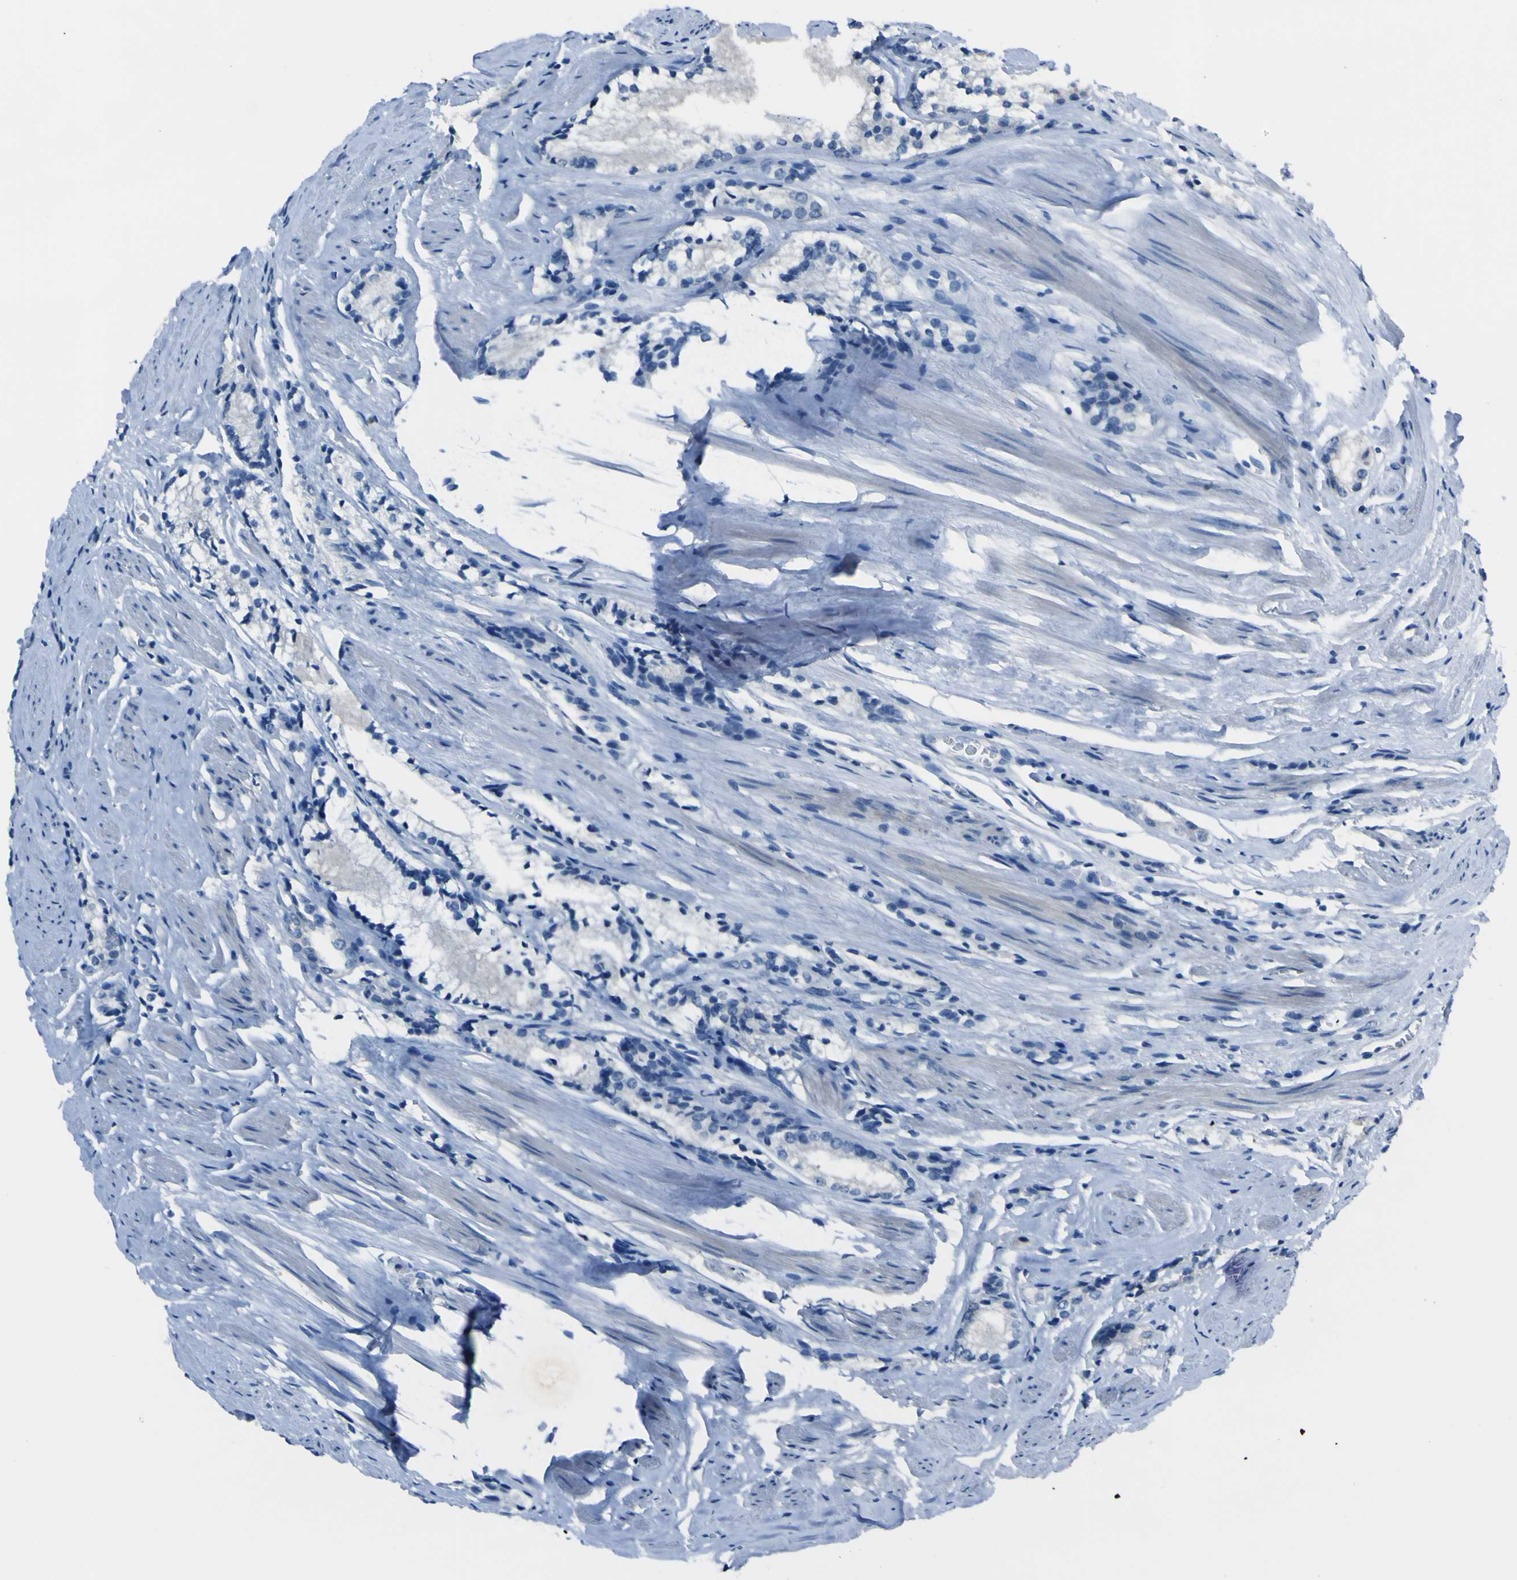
{"staining": {"intensity": "negative", "quantity": "none", "location": "none"}, "tissue": "prostate cancer", "cell_type": "Tumor cells", "image_type": "cancer", "snomed": [{"axis": "morphology", "description": "Adenocarcinoma, Low grade"}, {"axis": "topography", "description": "Prostate"}], "caption": "This micrograph is of prostate cancer (low-grade adenocarcinoma) stained with IHC to label a protein in brown with the nuclei are counter-stained blue. There is no positivity in tumor cells. Nuclei are stained in blue.", "gene": "PHKG1", "patient": {"sex": "male", "age": 60}}